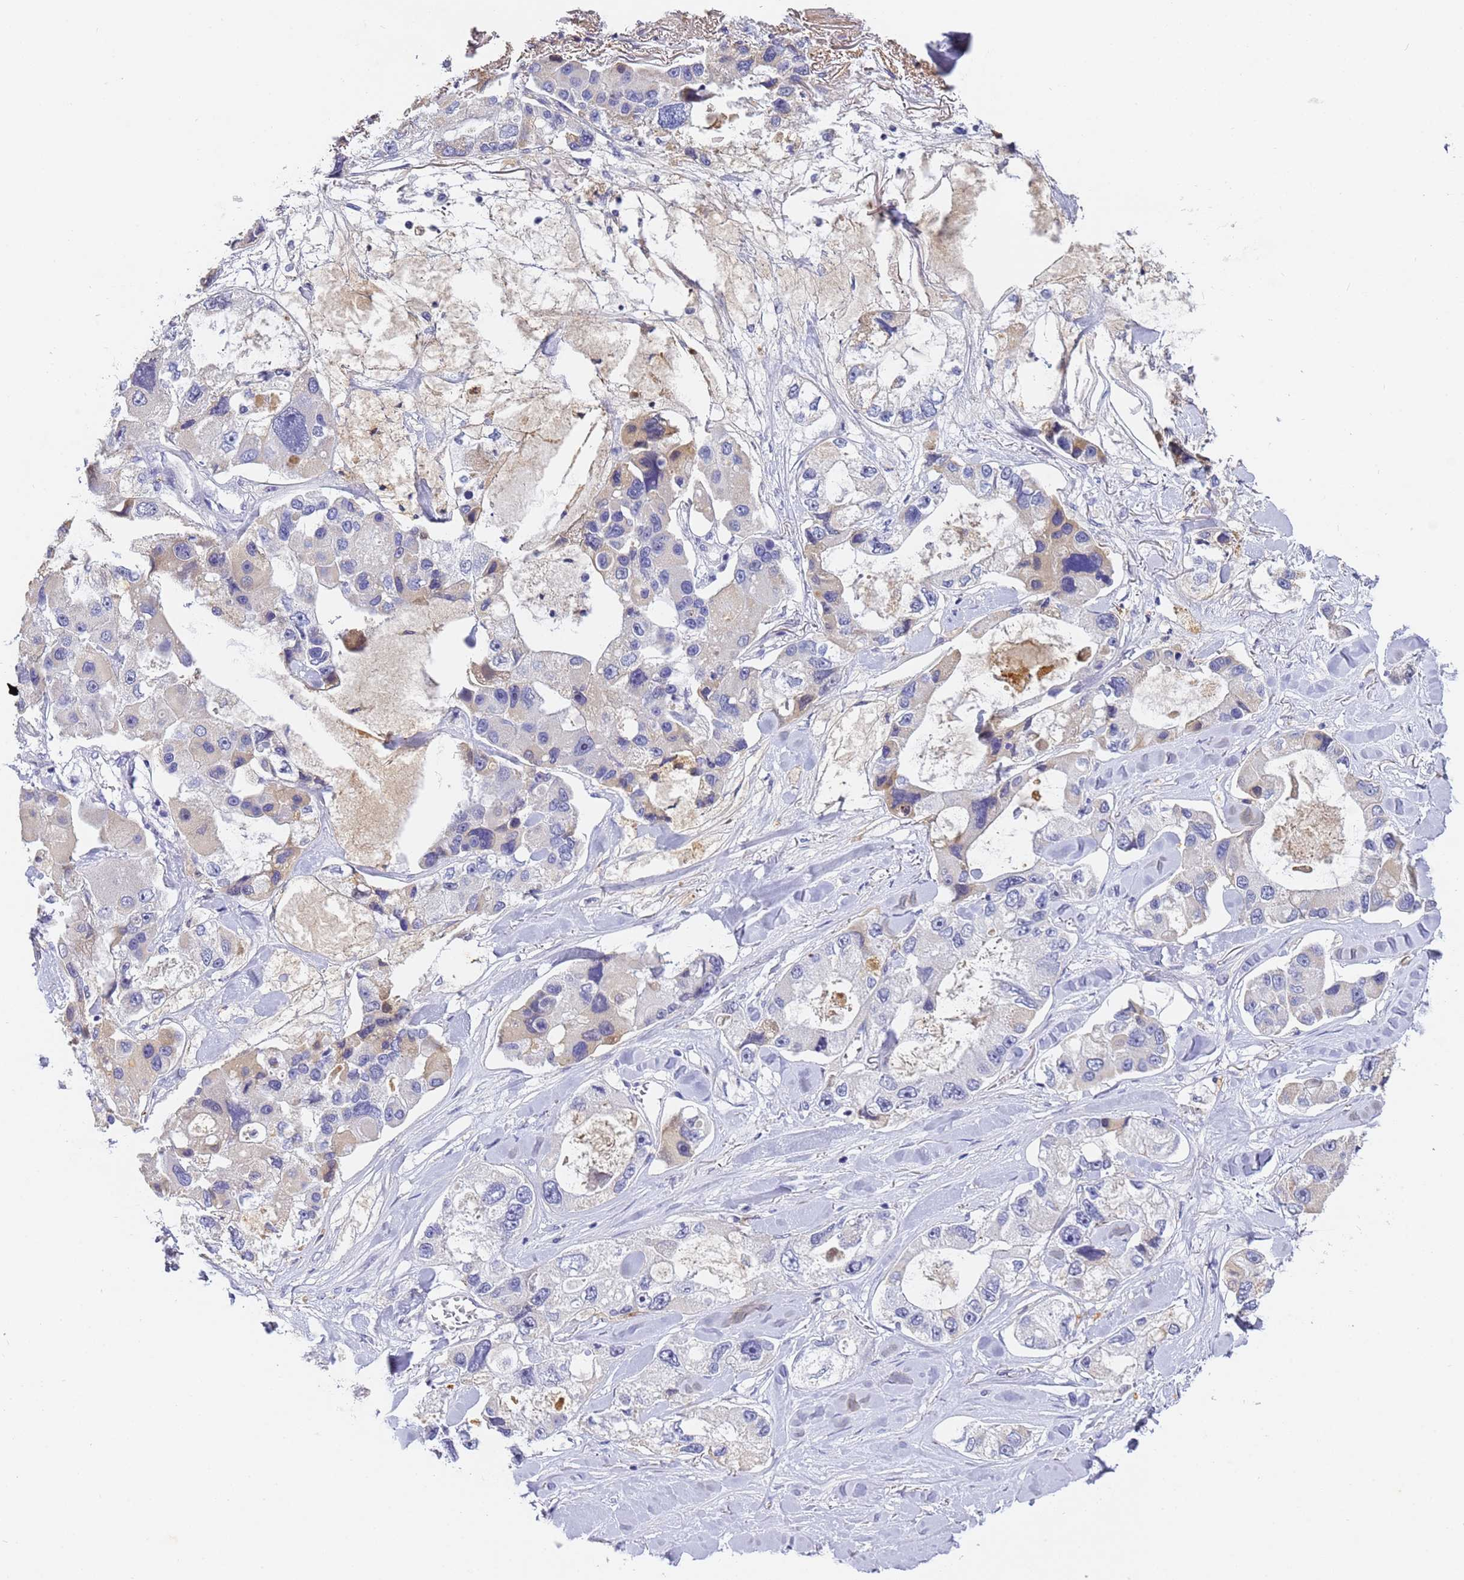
{"staining": {"intensity": "negative", "quantity": "none", "location": "none"}, "tissue": "lung cancer", "cell_type": "Tumor cells", "image_type": "cancer", "snomed": [{"axis": "morphology", "description": "Adenocarcinoma, NOS"}, {"axis": "topography", "description": "Lung"}], "caption": "Tumor cells are negative for protein expression in human lung adenocarcinoma.", "gene": "CFHR2", "patient": {"sex": "female", "age": 54}}